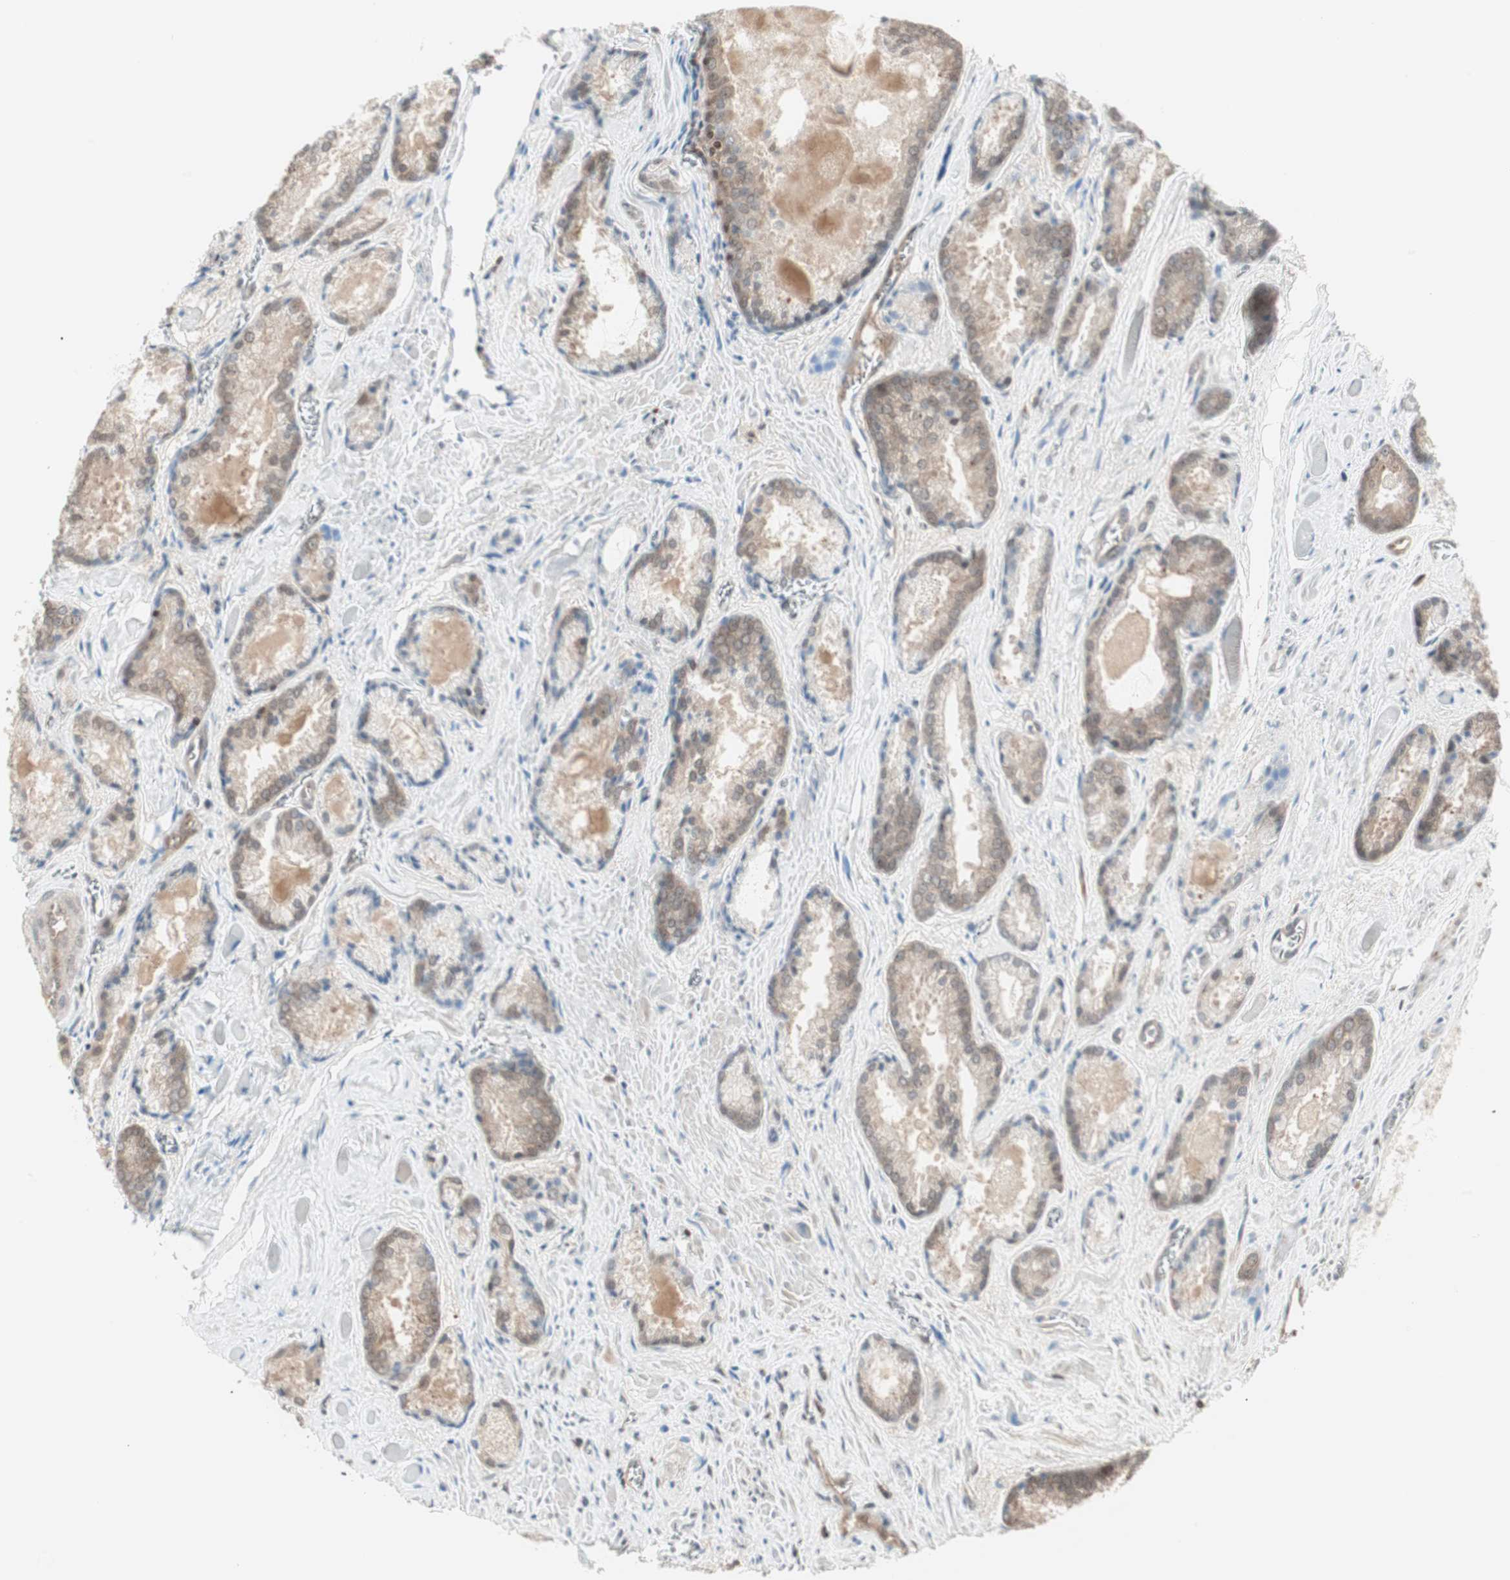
{"staining": {"intensity": "weak", "quantity": "25%-75%", "location": "cytoplasmic/membranous"}, "tissue": "prostate cancer", "cell_type": "Tumor cells", "image_type": "cancer", "snomed": [{"axis": "morphology", "description": "Adenocarcinoma, Low grade"}, {"axis": "topography", "description": "Prostate"}], "caption": "Immunohistochemistry (IHC) (DAB (3,3'-diaminobenzidine)) staining of prostate low-grade adenocarcinoma exhibits weak cytoplasmic/membranous protein expression in approximately 25%-75% of tumor cells.", "gene": "UBE2I", "patient": {"sex": "male", "age": 64}}